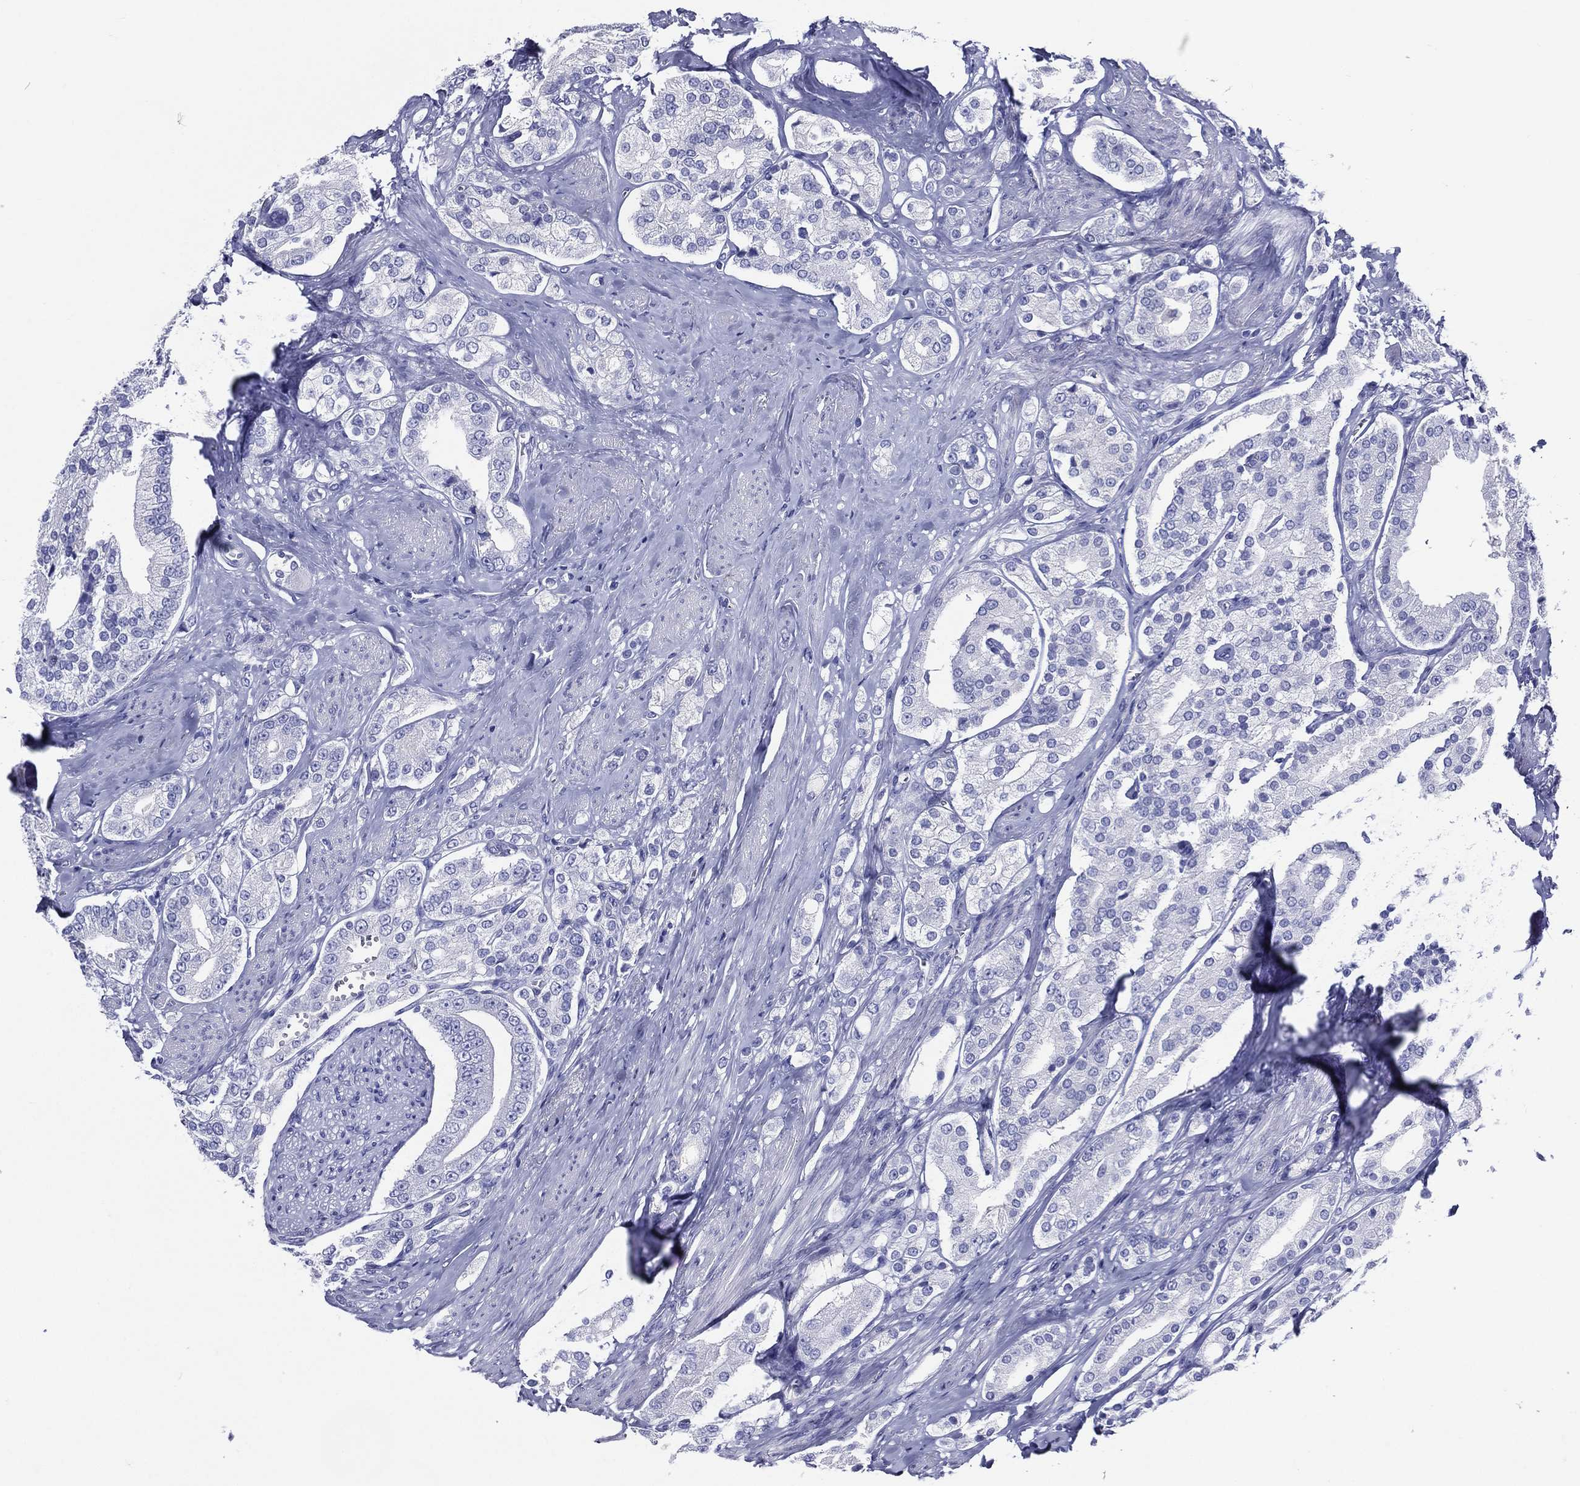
{"staining": {"intensity": "negative", "quantity": "none", "location": "none"}, "tissue": "prostate cancer", "cell_type": "Tumor cells", "image_type": "cancer", "snomed": [{"axis": "morphology", "description": "Adenocarcinoma, NOS"}, {"axis": "topography", "description": "Prostate and seminal vesicle, NOS"}, {"axis": "topography", "description": "Prostate"}], "caption": "There is no significant staining in tumor cells of prostate cancer (adenocarcinoma).", "gene": "ACE2", "patient": {"sex": "male", "age": 67}}